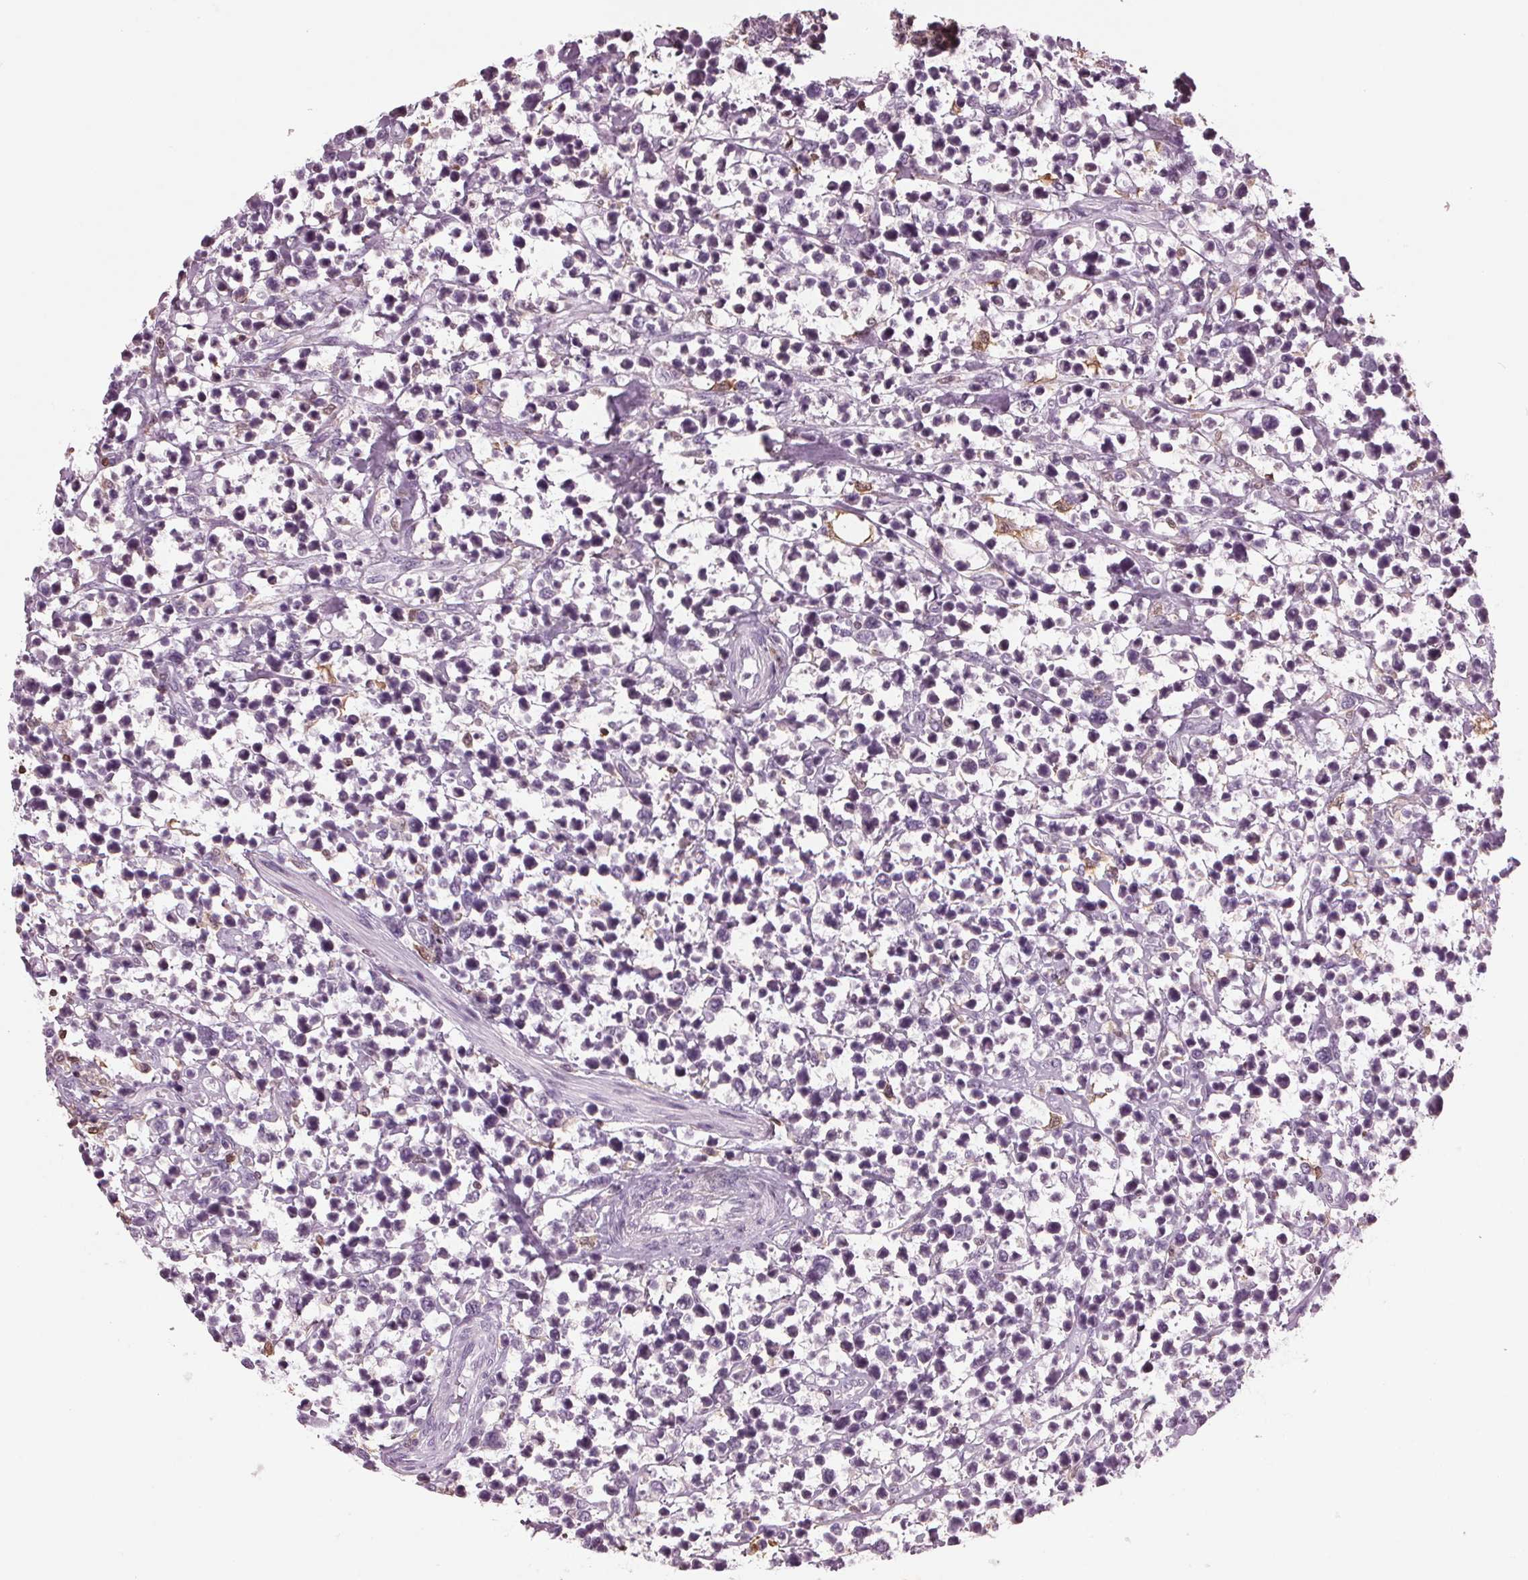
{"staining": {"intensity": "negative", "quantity": "none", "location": "none"}, "tissue": "lymphoma", "cell_type": "Tumor cells", "image_type": "cancer", "snomed": [{"axis": "morphology", "description": "Malignant lymphoma, non-Hodgkin's type, High grade"}, {"axis": "topography", "description": "Soft tissue"}], "caption": "Malignant lymphoma, non-Hodgkin's type (high-grade) stained for a protein using IHC exhibits no staining tumor cells.", "gene": "BTLA", "patient": {"sex": "female", "age": 56}}